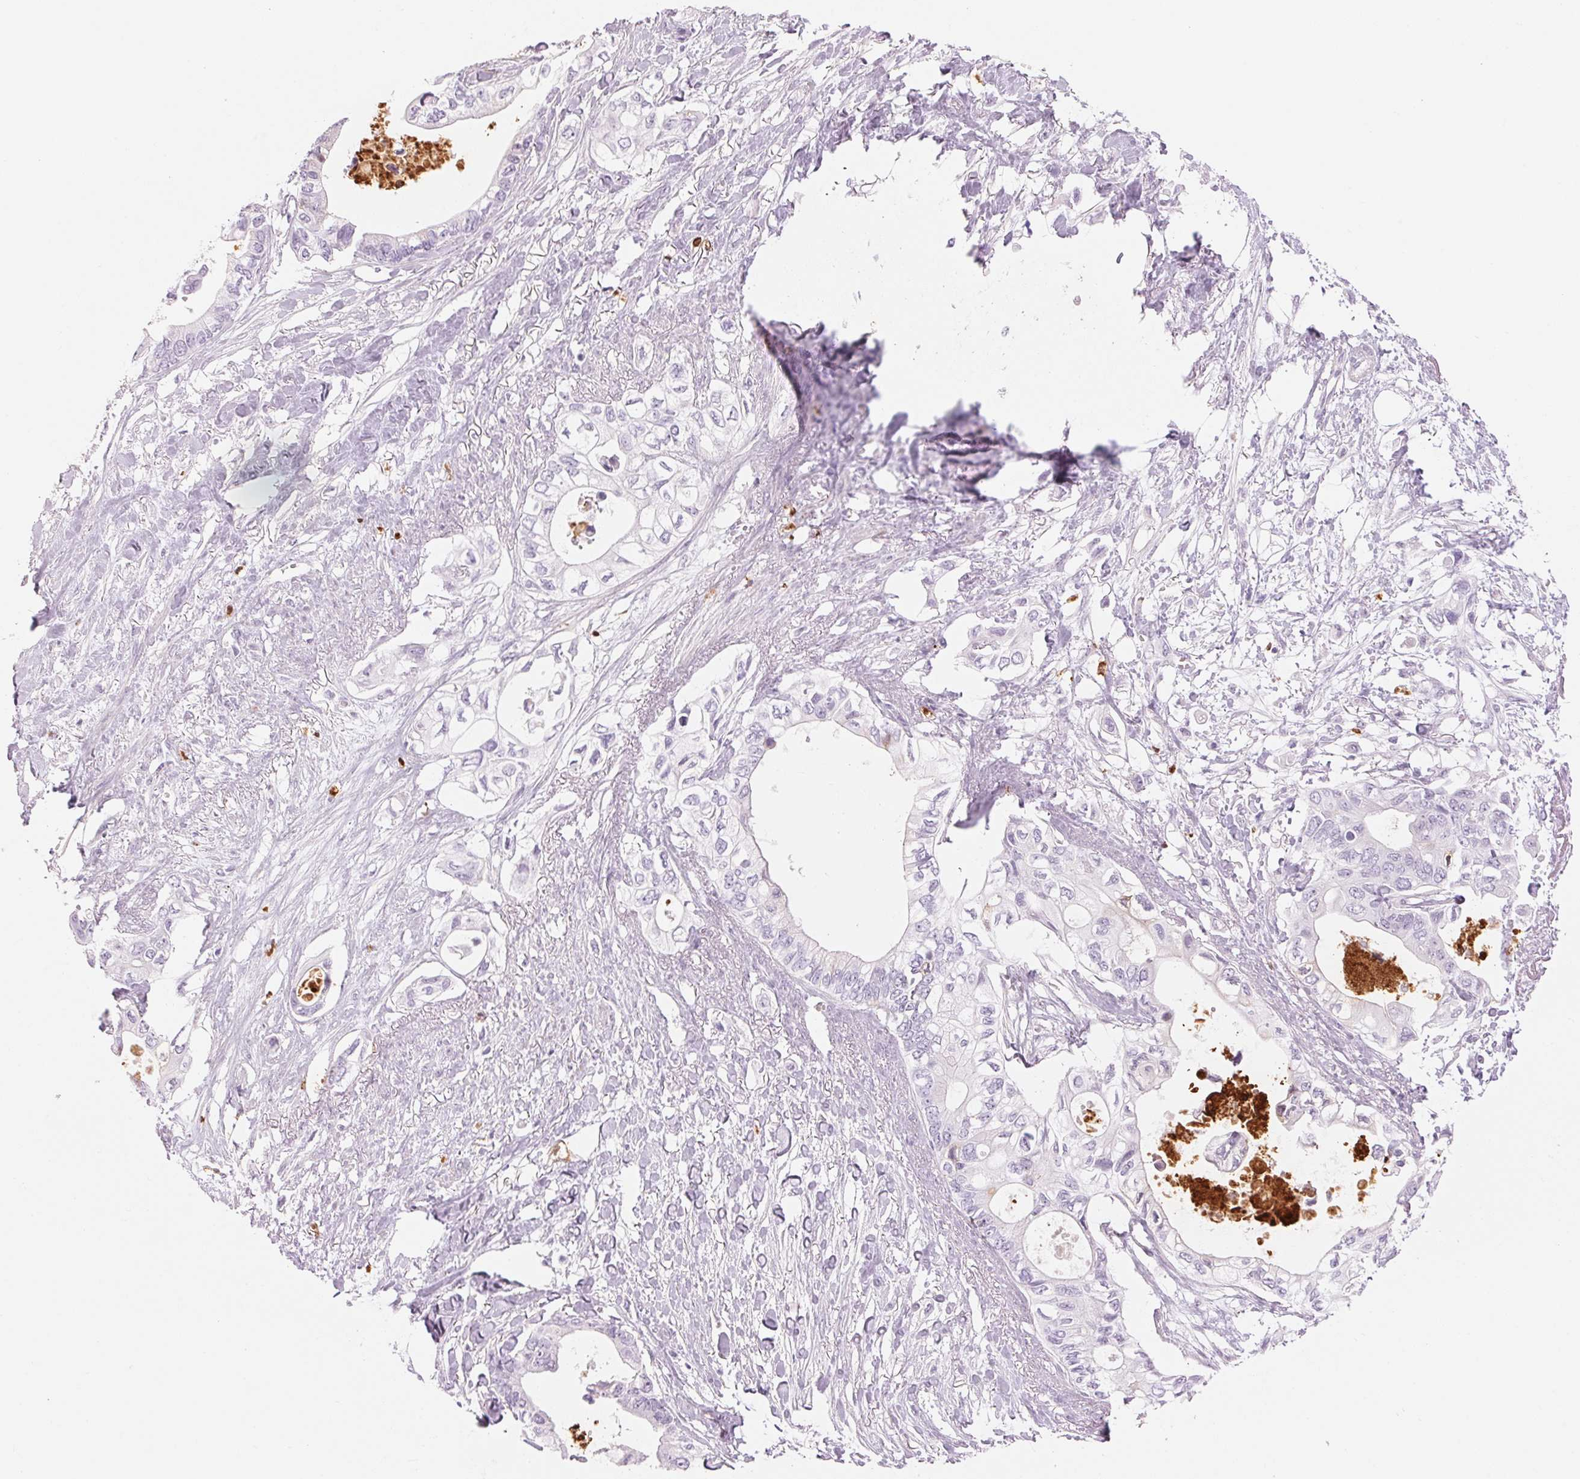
{"staining": {"intensity": "negative", "quantity": "none", "location": "none"}, "tissue": "pancreatic cancer", "cell_type": "Tumor cells", "image_type": "cancer", "snomed": [{"axis": "morphology", "description": "Adenocarcinoma, NOS"}, {"axis": "topography", "description": "Pancreas"}], "caption": "This histopathology image is of adenocarcinoma (pancreatic) stained with immunohistochemistry (IHC) to label a protein in brown with the nuclei are counter-stained blue. There is no staining in tumor cells. The staining is performed using DAB brown chromogen with nuclei counter-stained in using hematoxylin.", "gene": "KLK7", "patient": {"sex": "female", "age": 63}}